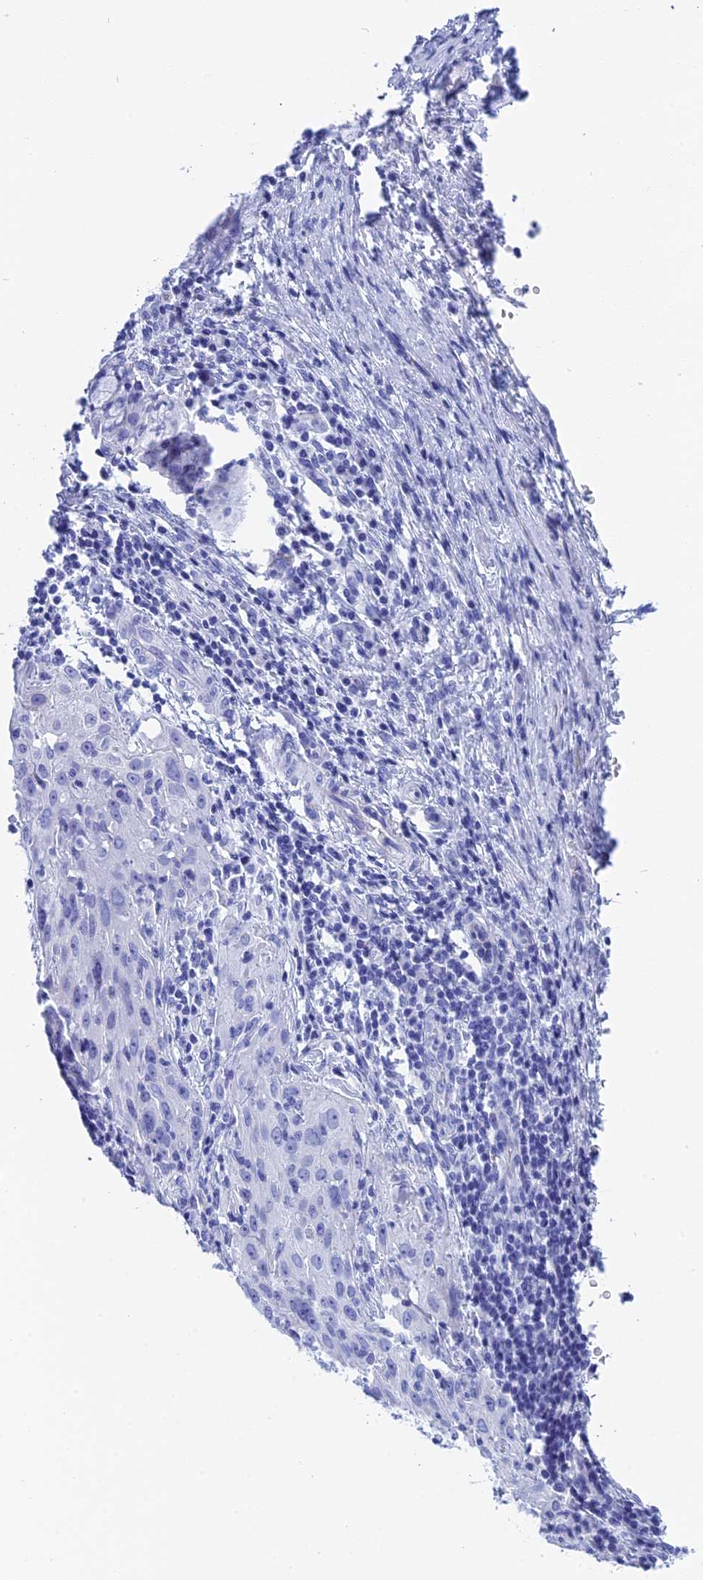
{"staining": {"intensity": "negative", "quantity": "none", "location": "none"}, "tissue": "cervical cancer", "cell_type": "Tumor cells", "image_type": "cancer", "snomed": [{"axis": "morphology", "description": "Squamous cell carcinoma, NOS"}, {"axis": "topography", "description": "Cervix"}], "caption": "There is no significant expression in tumor cells of cervical cancer (squamous cell carcinoma). (Brightfield microscopy of DAB (3,3'-diaminobenzidine) immunohistochemistry at high magnification).", "gene": "TEX101", "patient": {"sex": "female", "age": 50}}